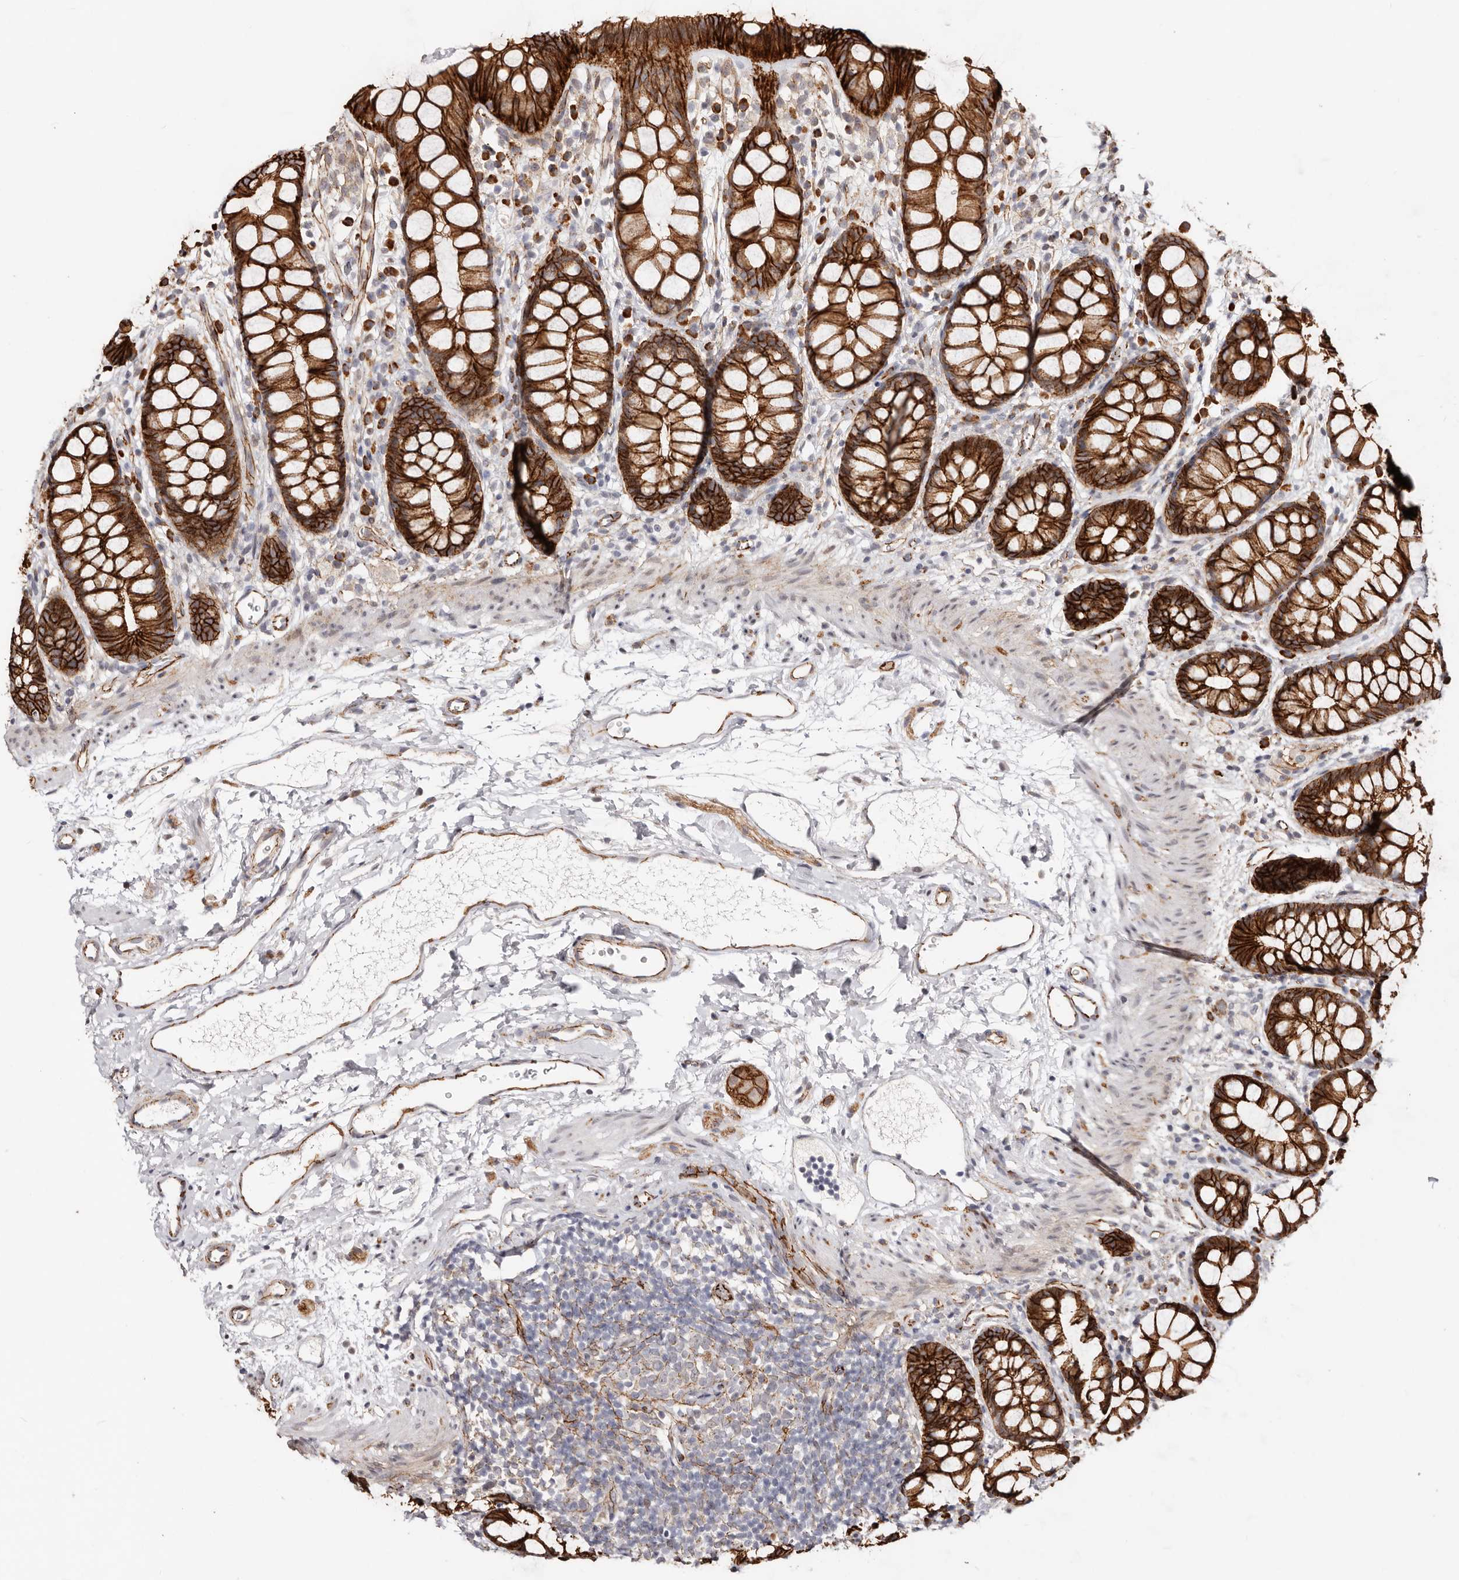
{"staining": {"intensity": "strong", "quantity": ">75%", "location": "cytoplasmic/membranous"}, "tissue": "rectum", "cell_type": "Glandular cells", "image_type": "normal", "snomed": [{"axis": "morphology", "description": "Normal tissue, NOS"}, {"axis": "topography", "description": "Rectum"}], "caption": "This photomicrograph reveals unremarkable rectum stained with immunohistochemistry to label a protein in brown. The cytoplasmic/membranous of glandular cells show strong positivity for the protein. Nuclei are counter-stained blue.", "gene": "CTNNB1", "patient": {"sex": "female", "age": 65}}